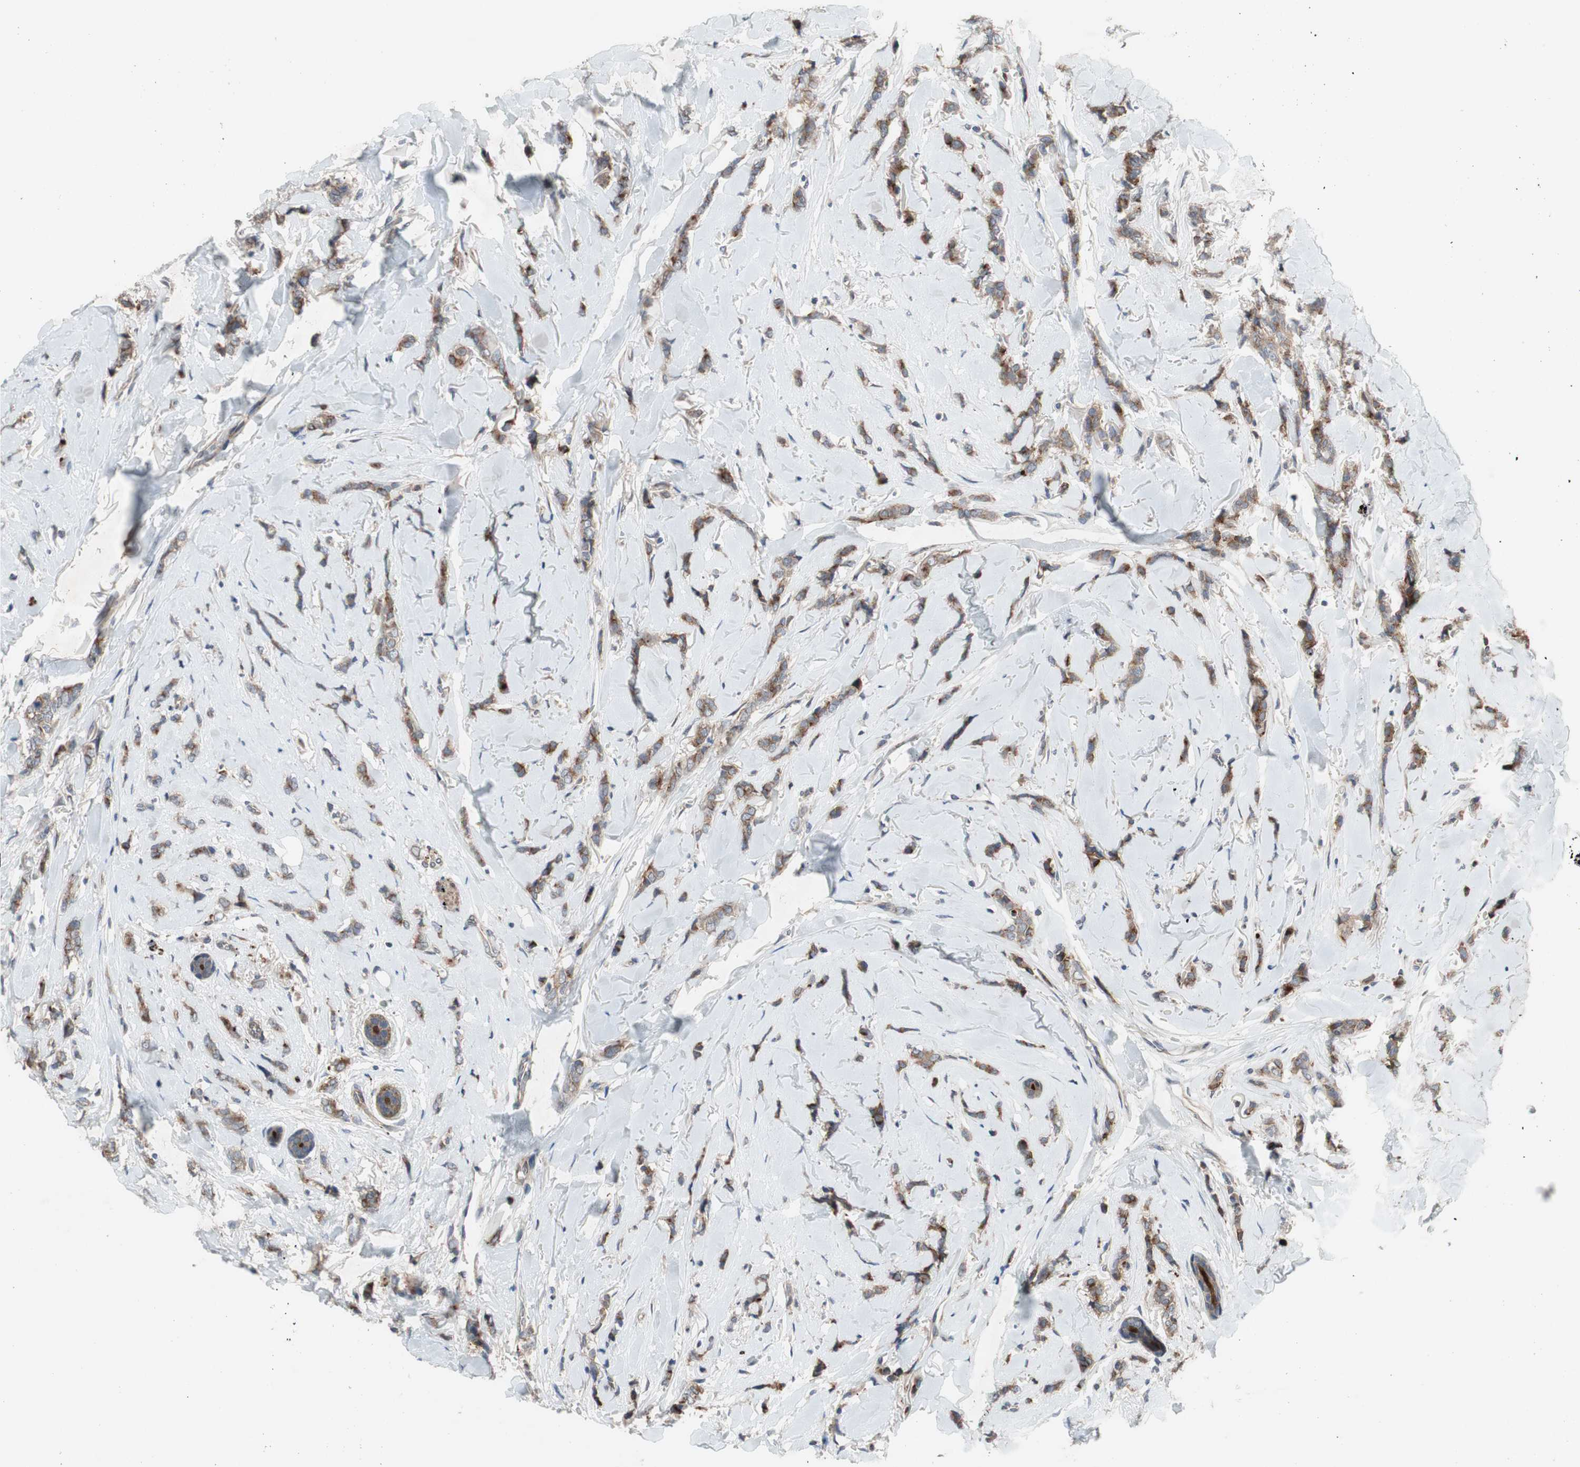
{"staining": {"intensity": "moderate", "quantity": ">75%", "location": "cytoplasmic/membranous"}, "tissue": "breast cancer", "cell_type": "Tumor cells", "image_type": "cancer", "snomed": [{"axis": "morphology", "description": "Lobular carcinoma"}, {"axis": "topography", "description": "Skin"}, {"axis": "topography", "description": "Breast"}], "caption": "This is an image of immunohistochemistry staining of lobular carcinoma (breast), which shows moderate staining in the cytoplasmic/membranous of tumor cells.", "gene": "OAZ1", "patient": {"sex": "female", "age": 46}}